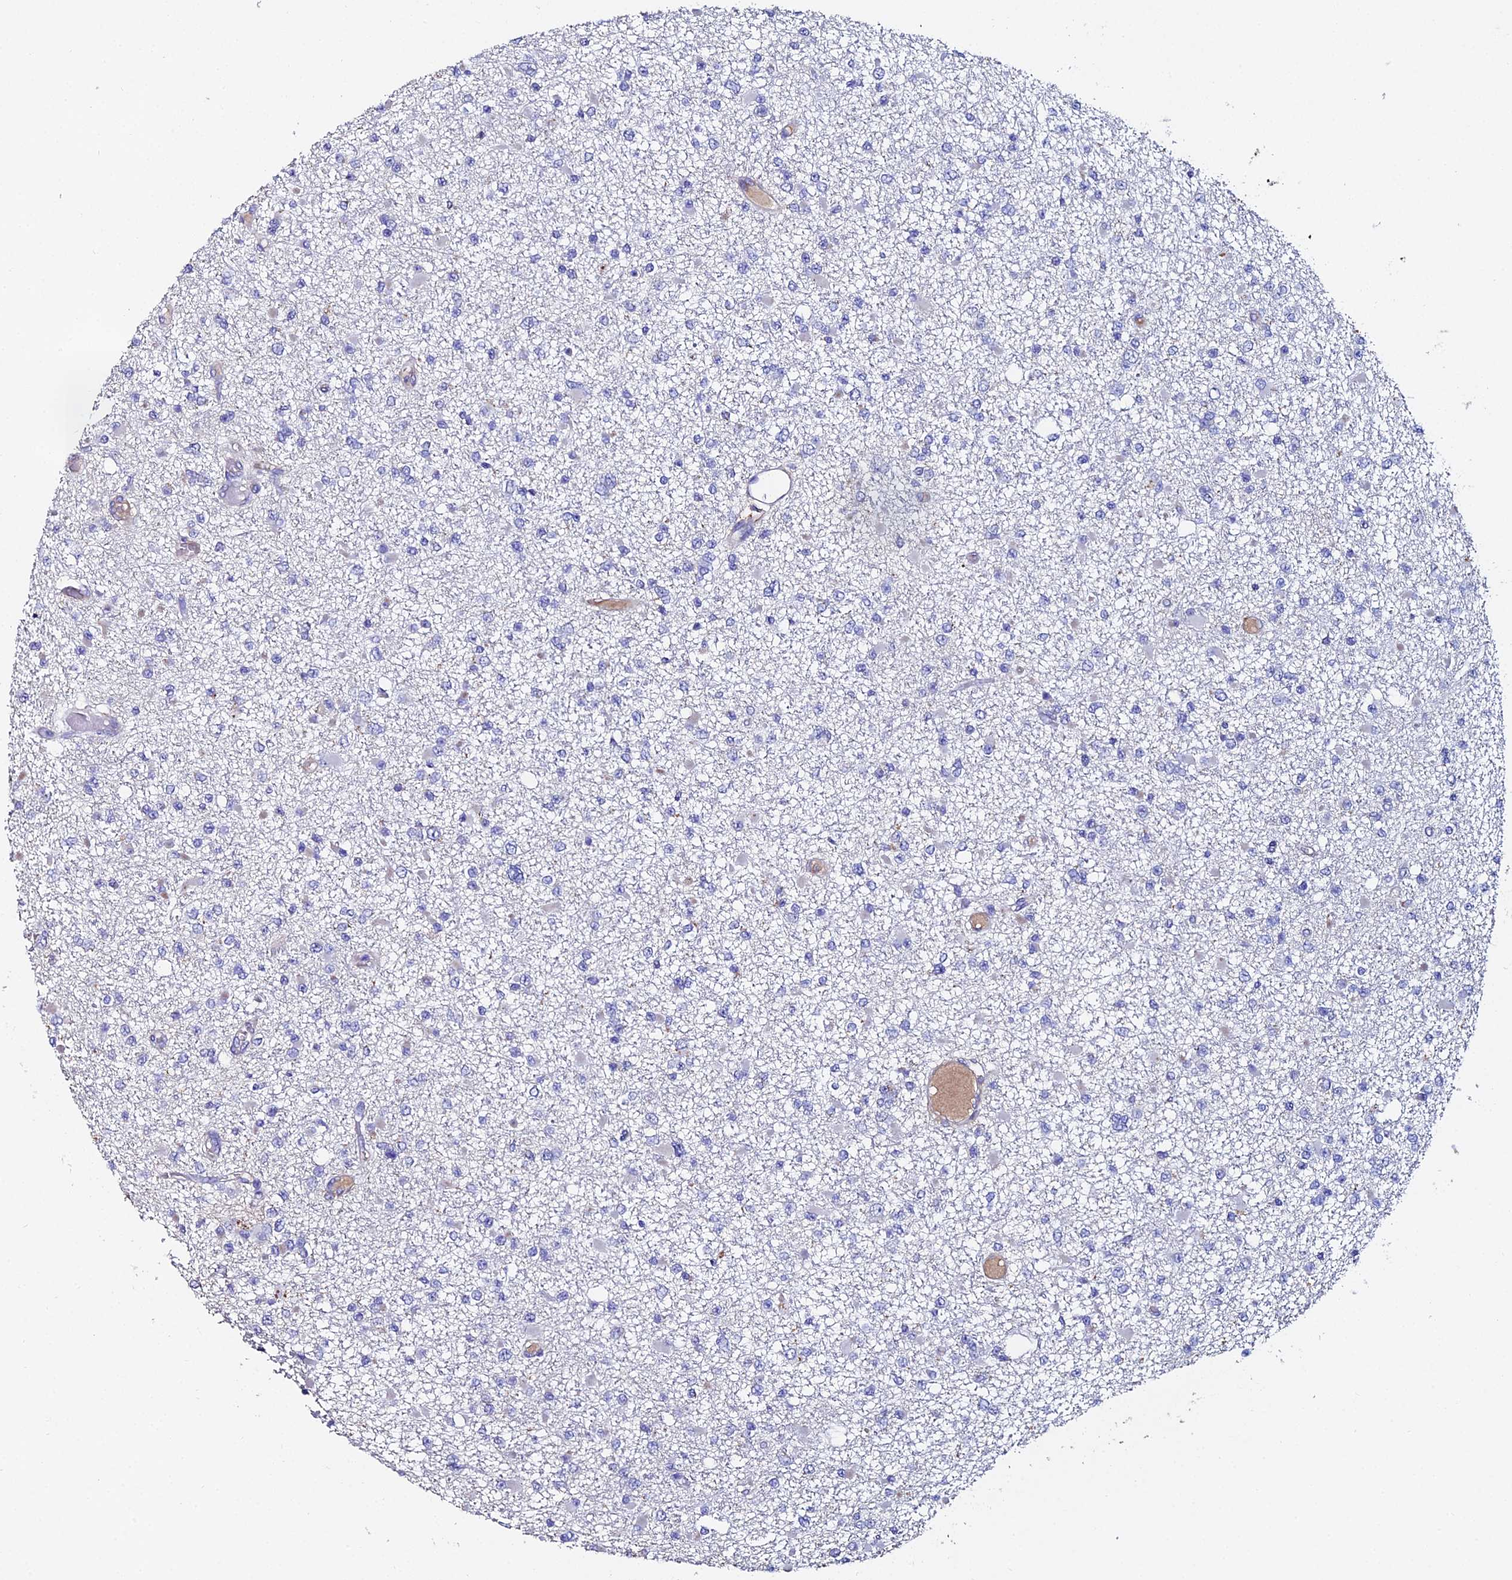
{"staining": {"intensity": "negative", "quantity": "none", "location": "none"}, "tissue": "glioma", "cell_type": "Tumor cells", "image_type": "cancer", "snomed": [{"axis": "morphology", "description": "Glioma, malignant, Low grade"}, {"axis": "topography", "description": "Brain"}], "caption": "Immunohistochemical staining of human glioma reveals no significant expression in tumor cells.", "gene": "C6", "patient": {"sex": "female", "age": 22}}